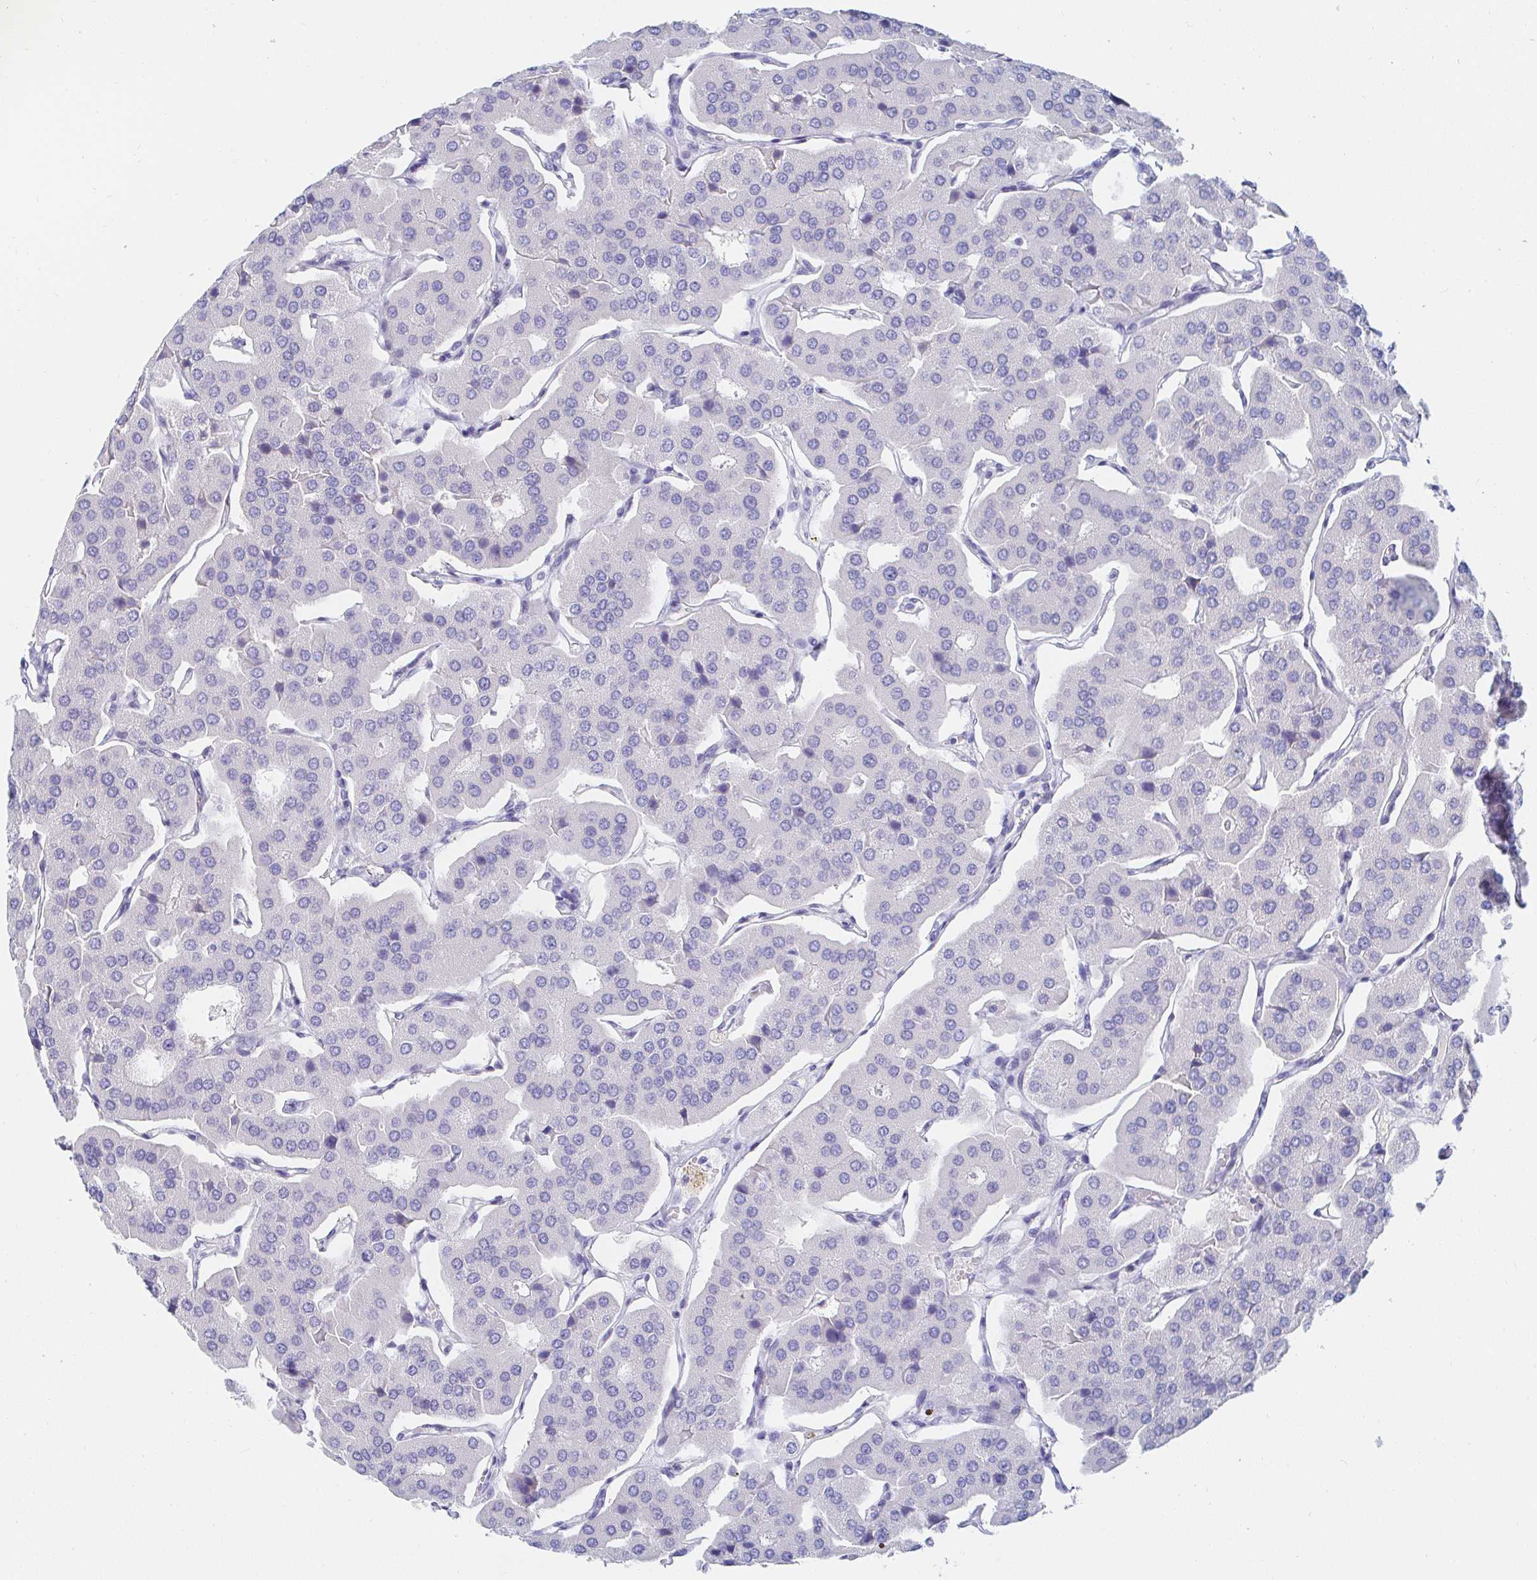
{"staining": {"intensity": "negative", "quantity": "none", "location": "none"}, "tissue": "parathyroid gland", "cell_type": "Glandular cells", "image_type": "normal", "snomed": [{"axis": "morphology", "description": "Normal tissue, NOS"}, {"axis": "morphology", "description": "Adenoma, NOS"}, {"axis": "topography", "description": "Parathyroid gland"}], "caption": "Image shows no protein positivity in glandular cells of normal parathyroid gland.", "gene": "PDE6B", "patient": {"sex": "female", "age": 86}}